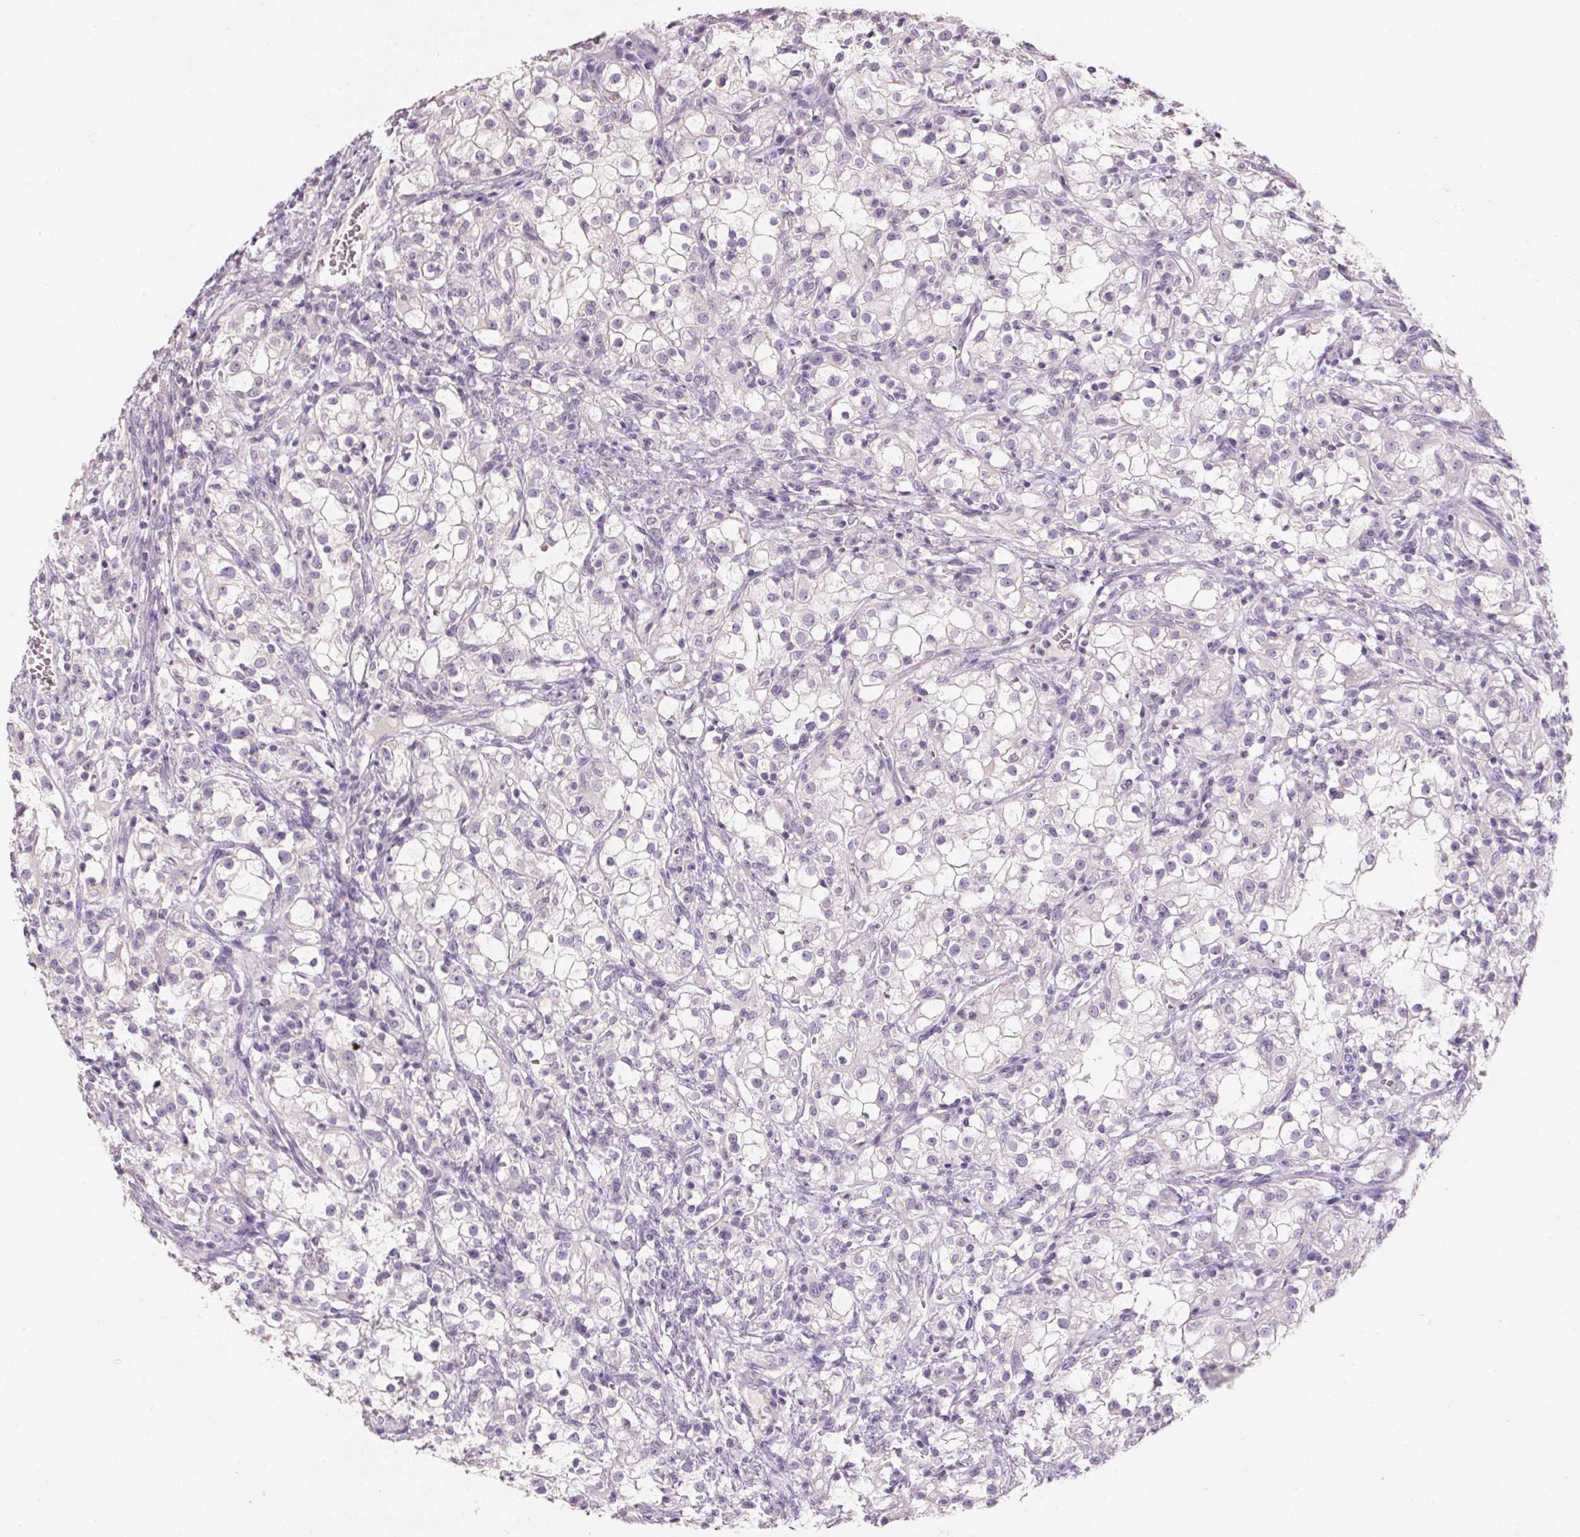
{"staining": {"intensity": "negative", "quantity": "none", "location": "none"}, "tissue": "renal cancer", "cell_type": "Tumor cells", "image_type": "cancer", "snomed": [{"axis": "morphology", "description": "Adenocarcinoma, NOS"}, {"axis": "topography", "description": "Kidney"}], "caption": "IHC micrograph of neoplastic tissue: human renal cancer (adenocarcinoma) stained with DAB (3,3'-diaminobenzidine) shows no significant protein expression in tumor cells.", "gene": "HSD17B1", "patient": {"sex": "female", "age": 74}}